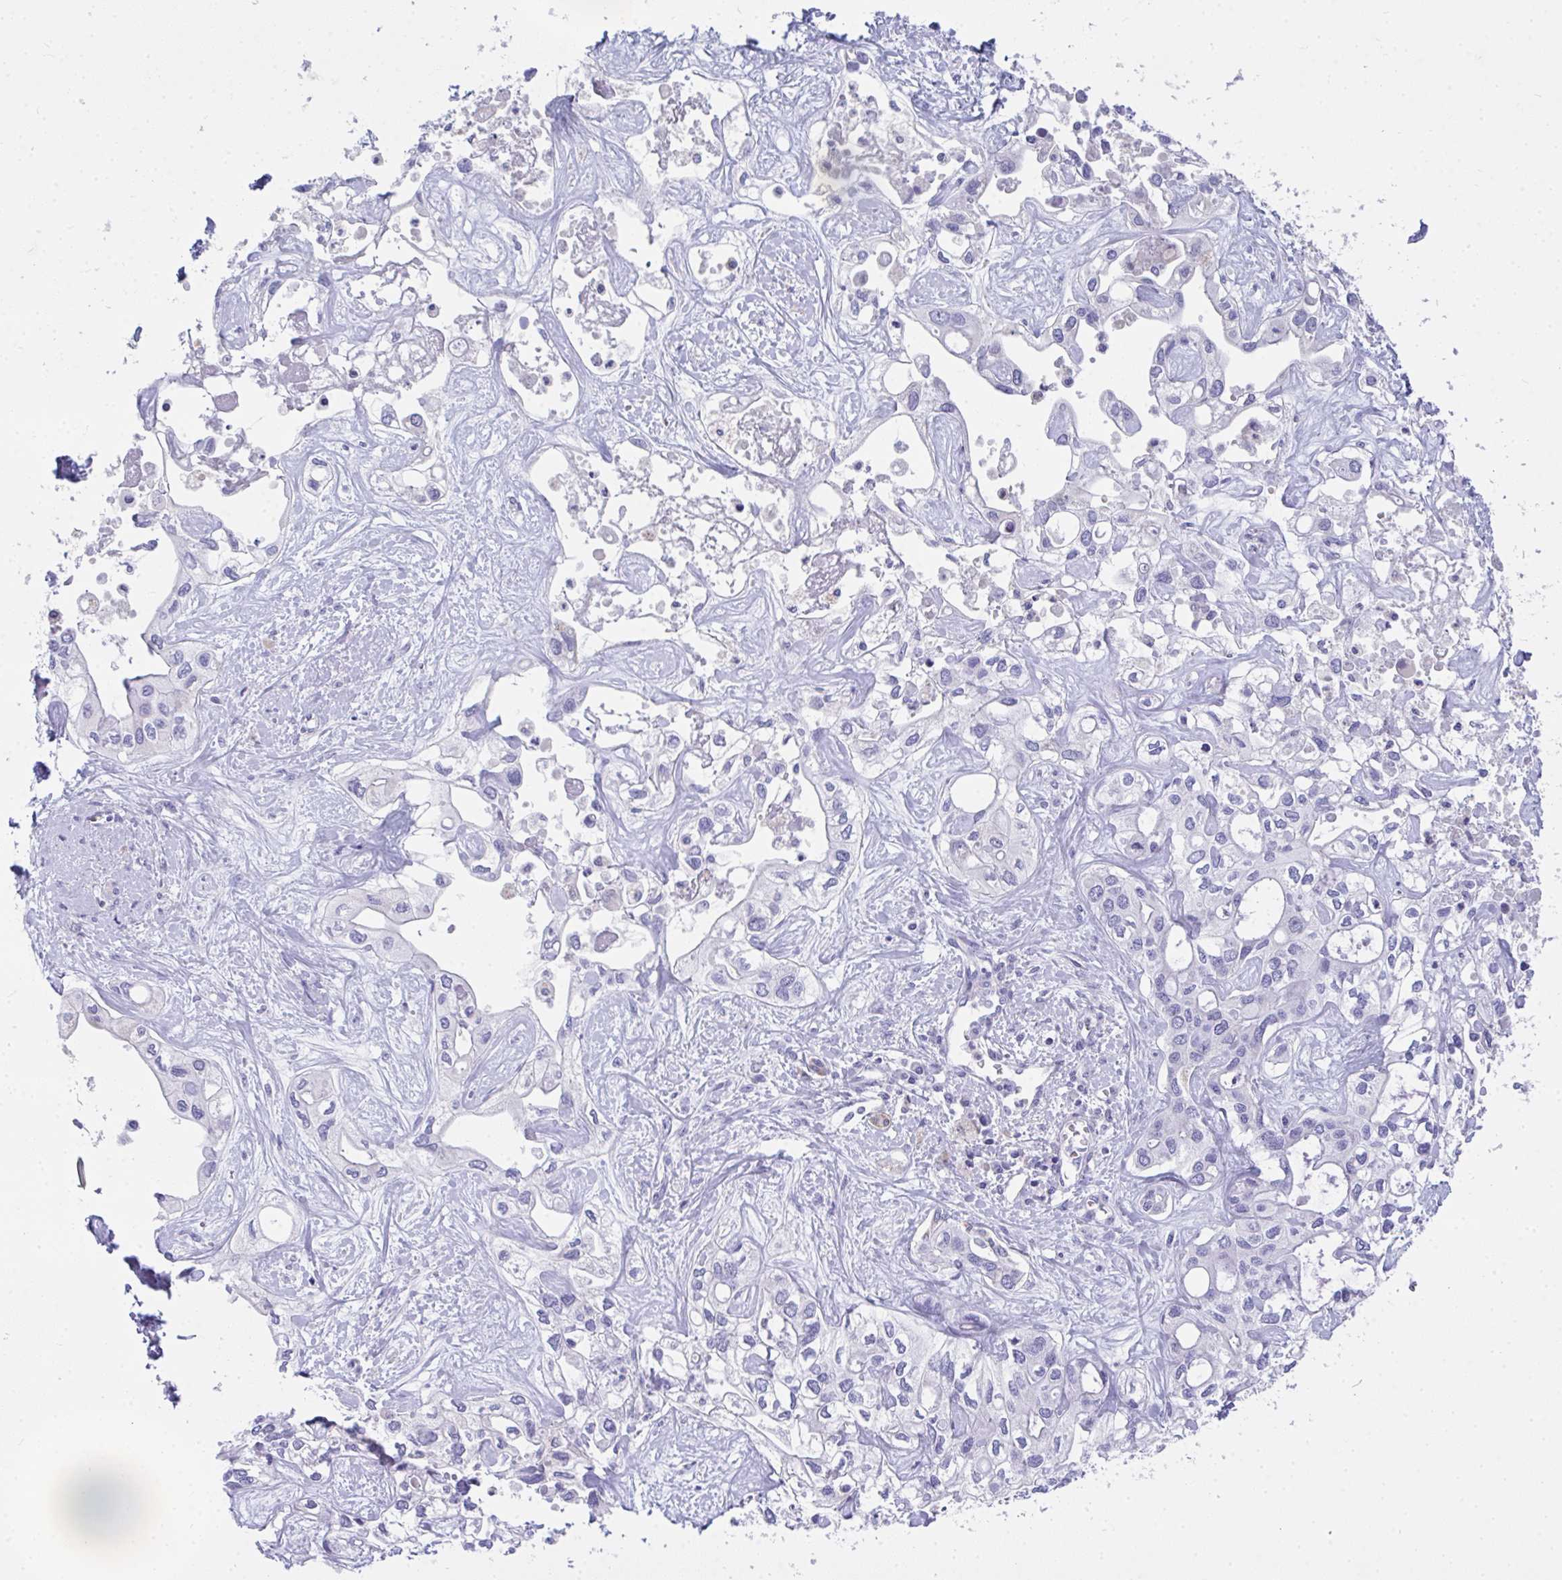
{"staining": {"intensity": "negative", "quantity": "none", "location": "none"}, "tissue": "liver cancer", "cell_type": "Tumor cells", "image_type": "cancer", "snomed": [{"axis": "morphology", "description": "Cholangiocarcinoma"}, {"axis": "topography", "description": "Liver"}], "caption": "High magnification brightfield microscopy of liver cancer (cholangiocarcinoma) stained with DAB (3,3'-diaminobenzidine) (brown) and counterstained with hematoxylin (blue): tumor cells show no significant positivity.", "gene": "COA5", "patient": {"sex": "female", "age": 64}}